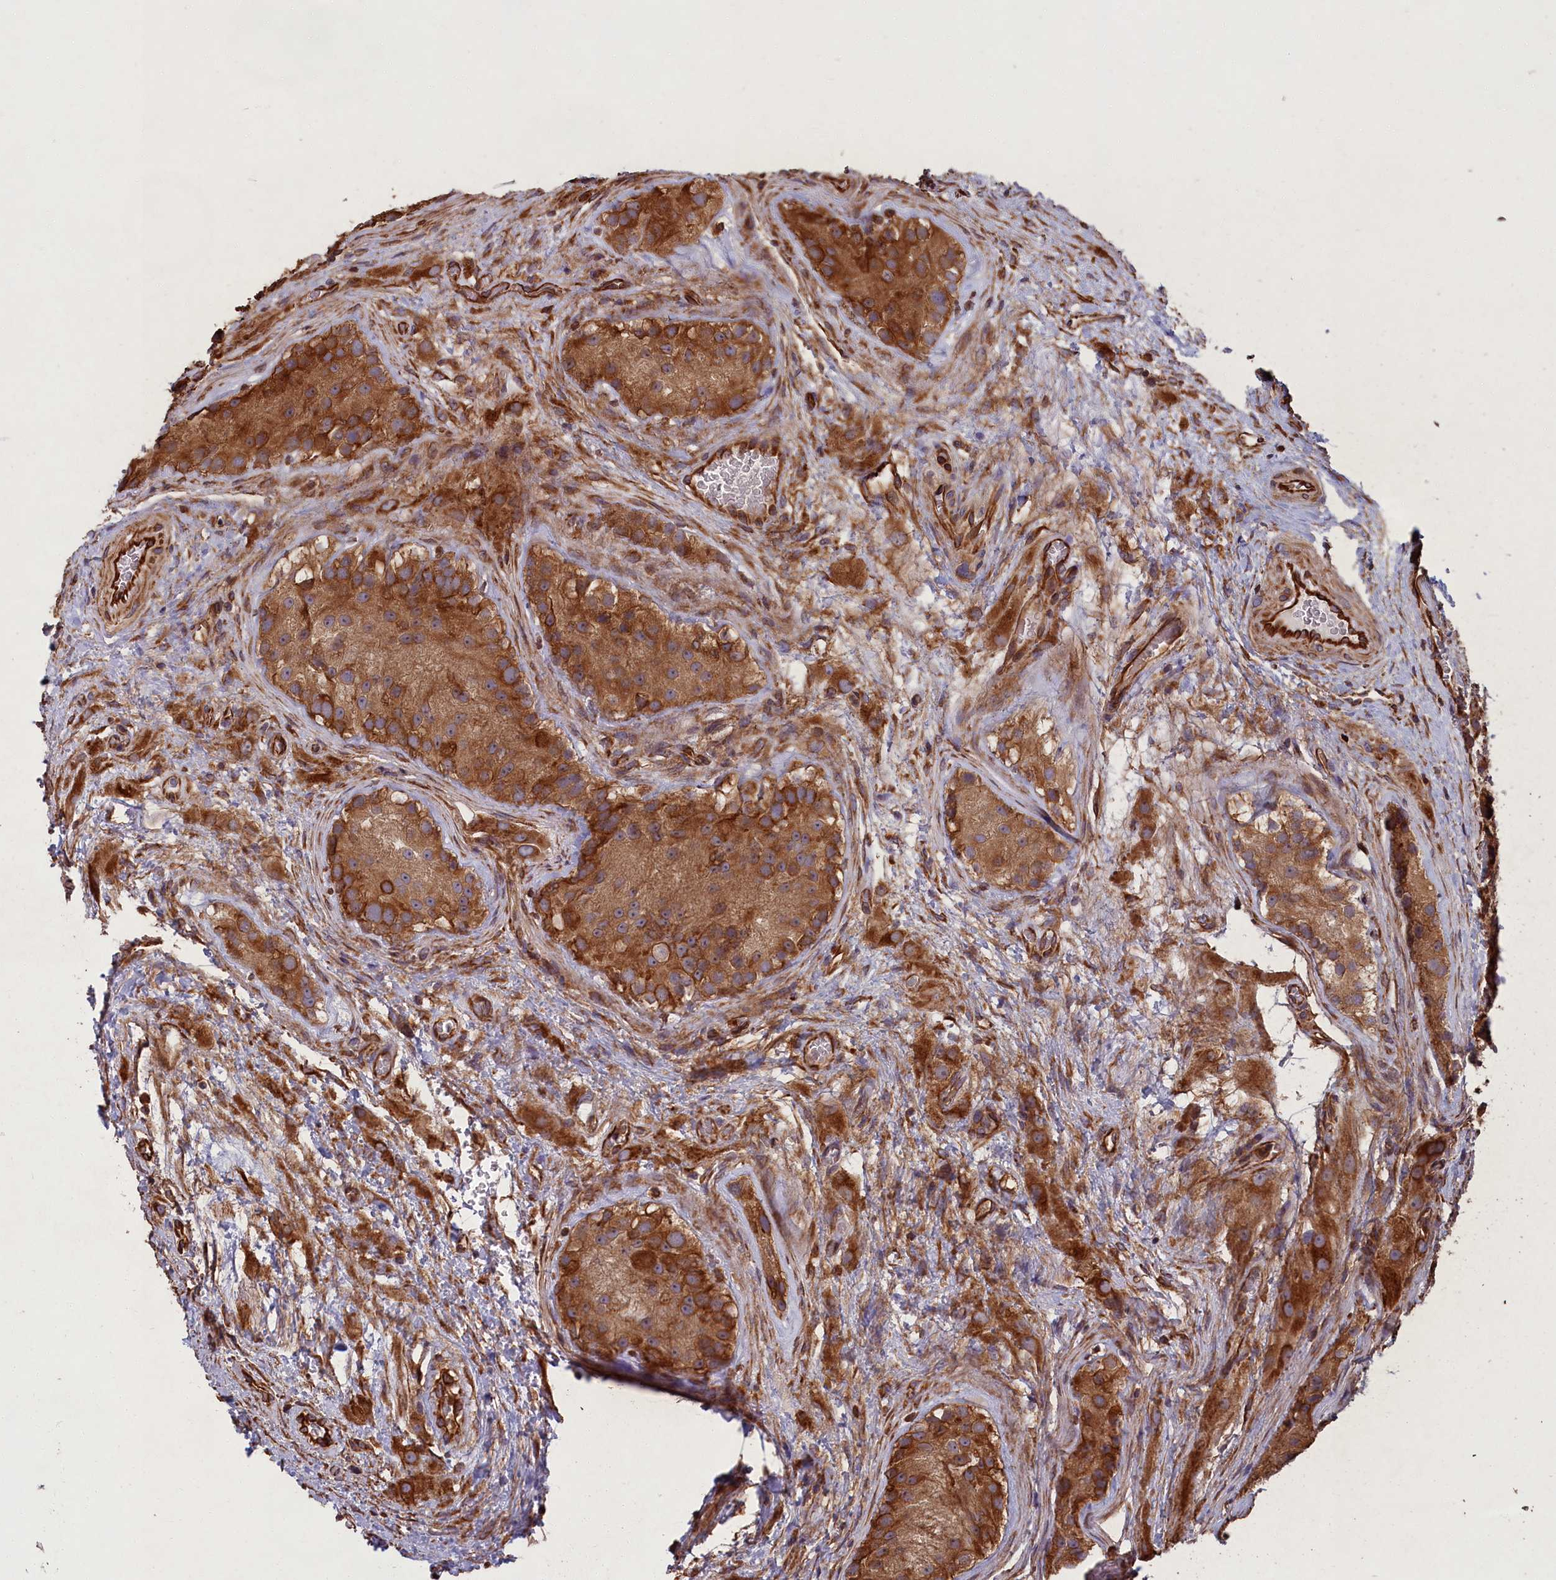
{"staining": {"intensity": "moderate", "quantity": ">75%", "location": "cytoplasmic/membranous"}, "tissue": "testis cancer", "cell_type": "Tumor cells", "image_type": "cancer", "snomed": [{"axis": "morphology", "description": "Carcinoma, Embryonal, NOS"}, {"axis": "topography", "description": "Testis"}], "caption": "A micrograph showing moderate cytoplasmic/membranous positivity in approximately >75% of tumor cells in testis cancer (embryonal carcinoma), as visualized by brown immunohistochemical staining.", "gene": "CCDC124", "patient": {"sex": "male", "age": 26}}